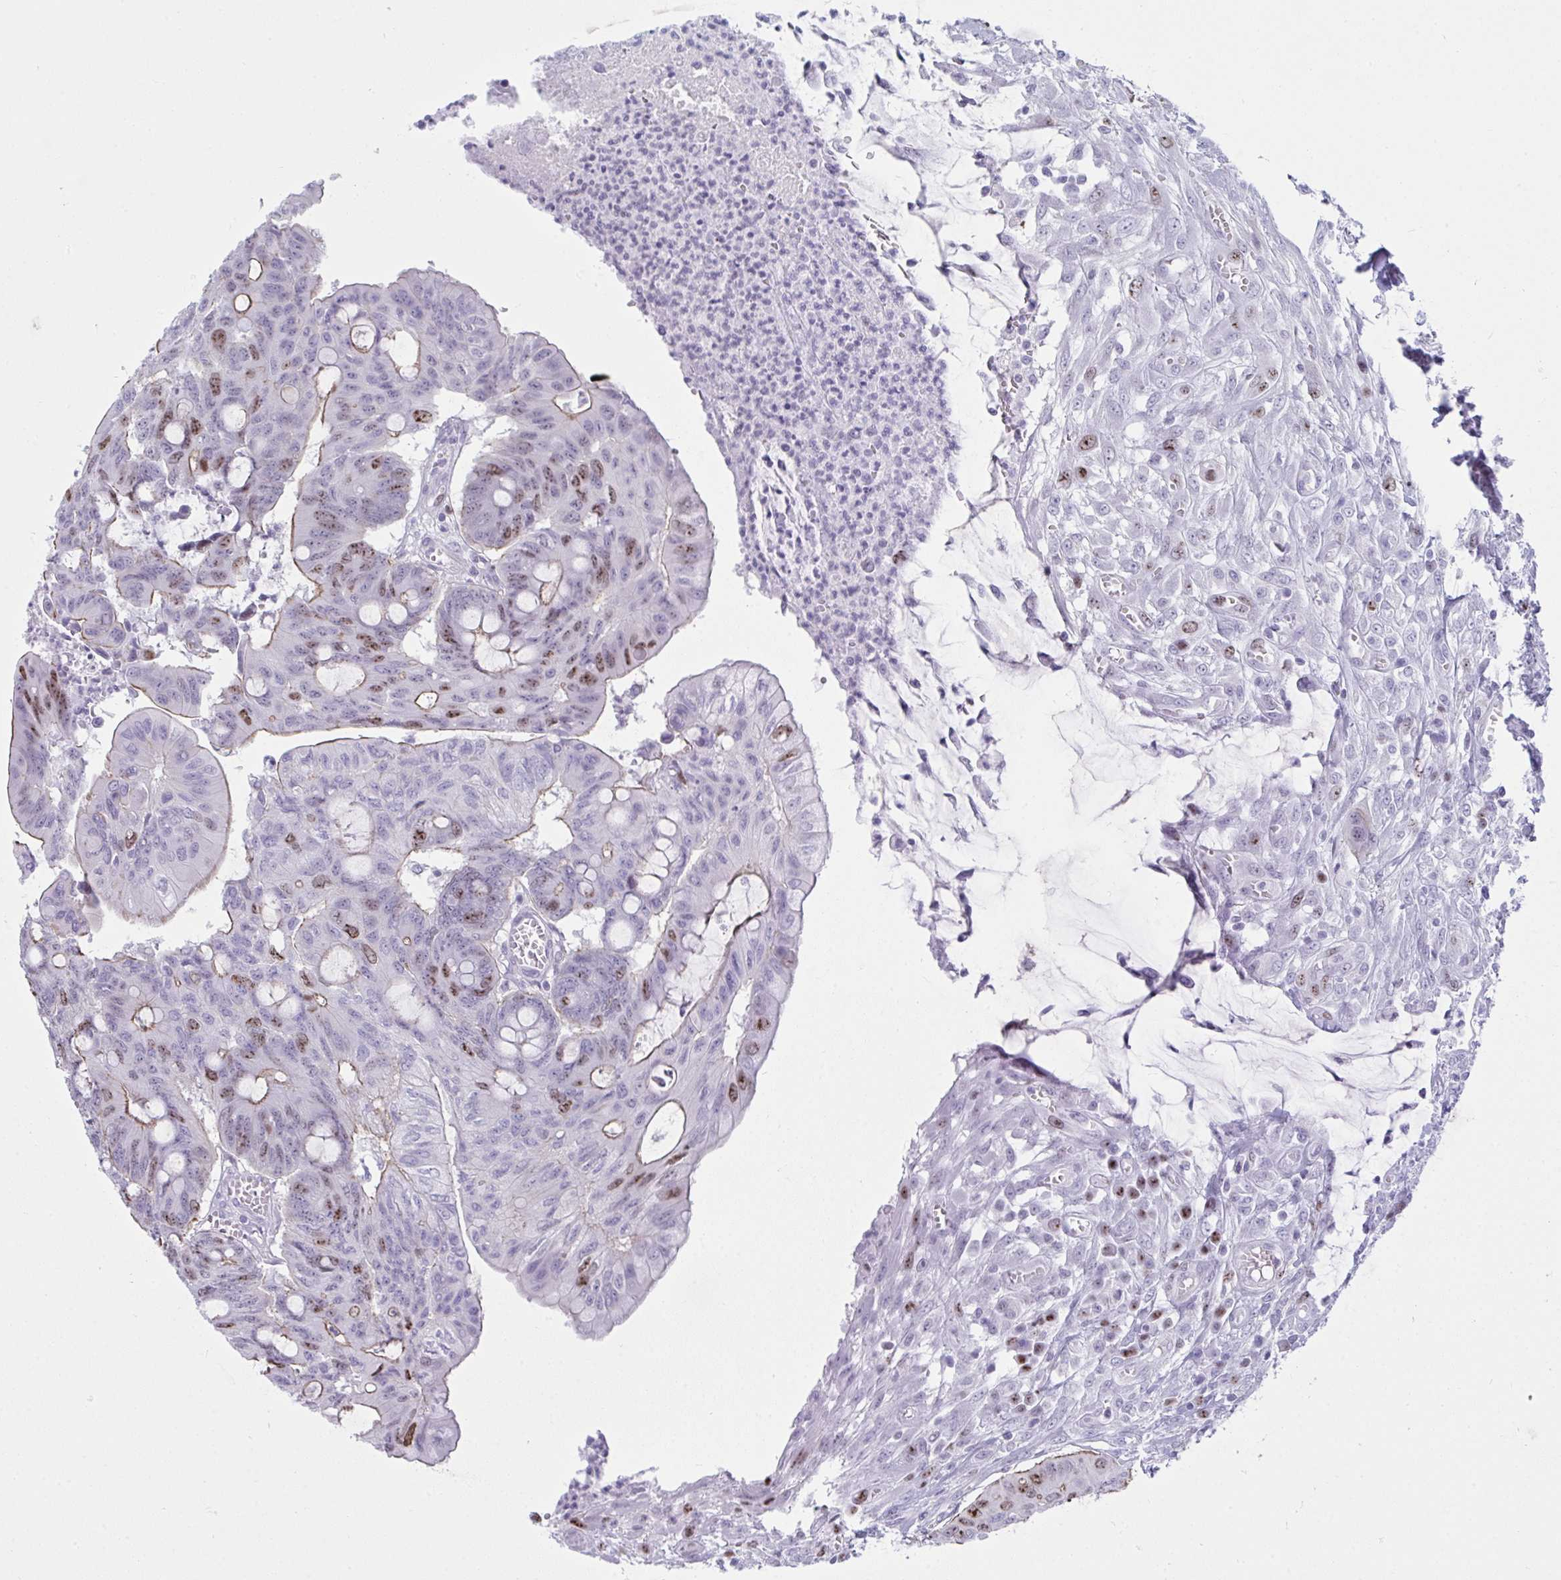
{"staining": {"intensity": "moderate", "quantity": "25%-75%", "location": "cytoplasmic/membranous,nuclear"}, "tissue": "colorectal cancer", "cell_type": "Tumor cells", "image_type": "cancer", "snomed": [{"axis": "morphology", "description": "Adenocarcinoma, NOS"}, {"axis": "topography", "description": "Colon"}], "caption": "Human colorectal cancer (adenocarcinoma) stained for a protein (brown) displays moderate cytoplasmic/membranous and nuclear positive staining in approximately 25%-75% of tumor cells.", "gene": "SUZ12", "patient": {"sex": "male", "age": 65}}